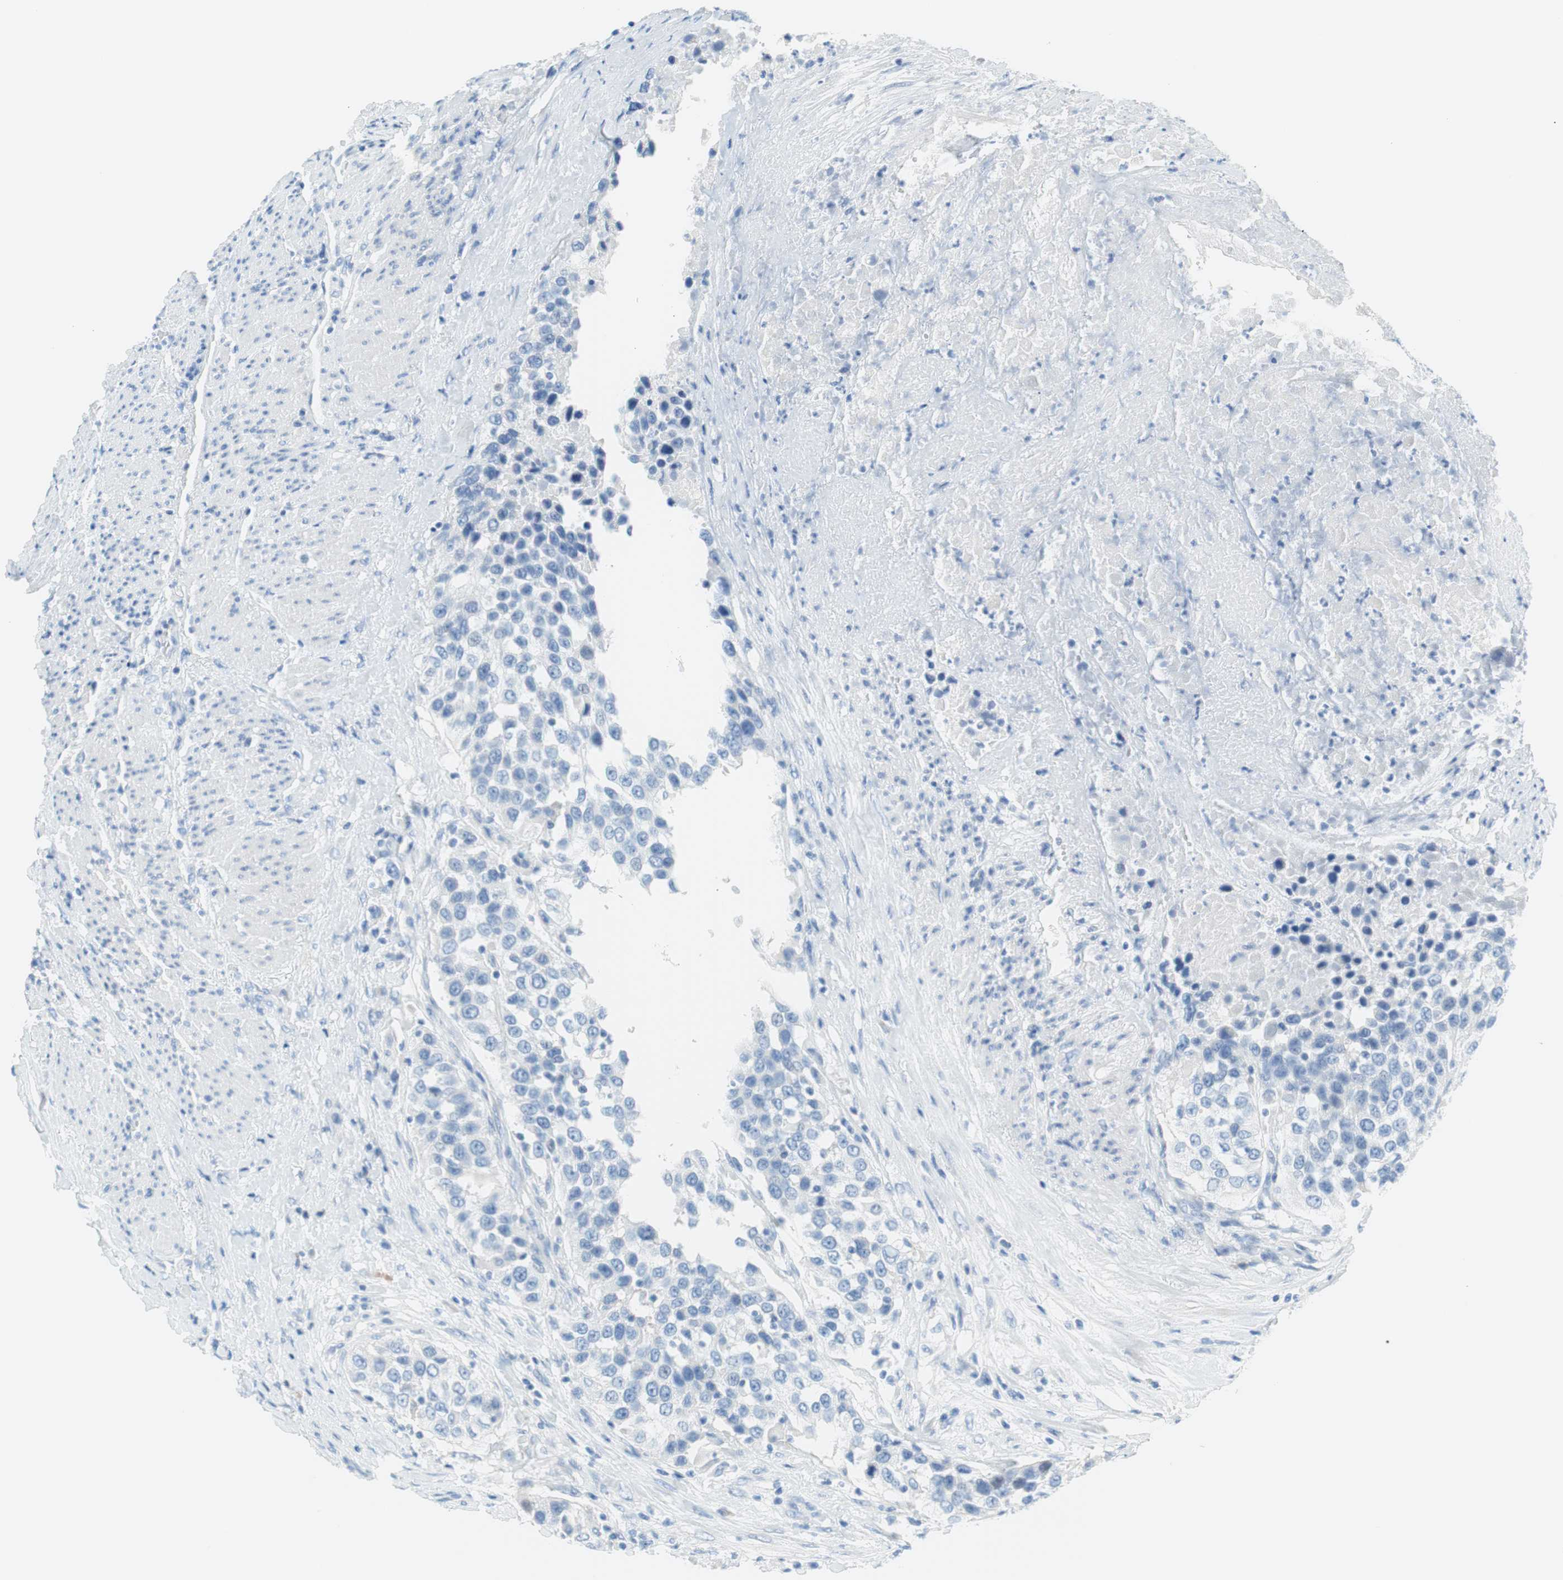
{"staining": {"intensity": "negative", "quantity": "none", "location": "none"}, "tissue": "urothelial cancer", "cell_type": "Tumor cells", "image_type": "cancer", "snomed": [{"axis": "morphology", "description": "Urothelial carcinoma, High grade"}, {"axis": "topography", "description": "Urinary bladder"}], "caption": "High power microscopy image of an immunohistochemistry photomicrograph of high-grade urothelial carcinoma, revealing no significant positivity in tumor cells.", "gene": "MYH1", "patient": {"sex": "female", "age": 80}}